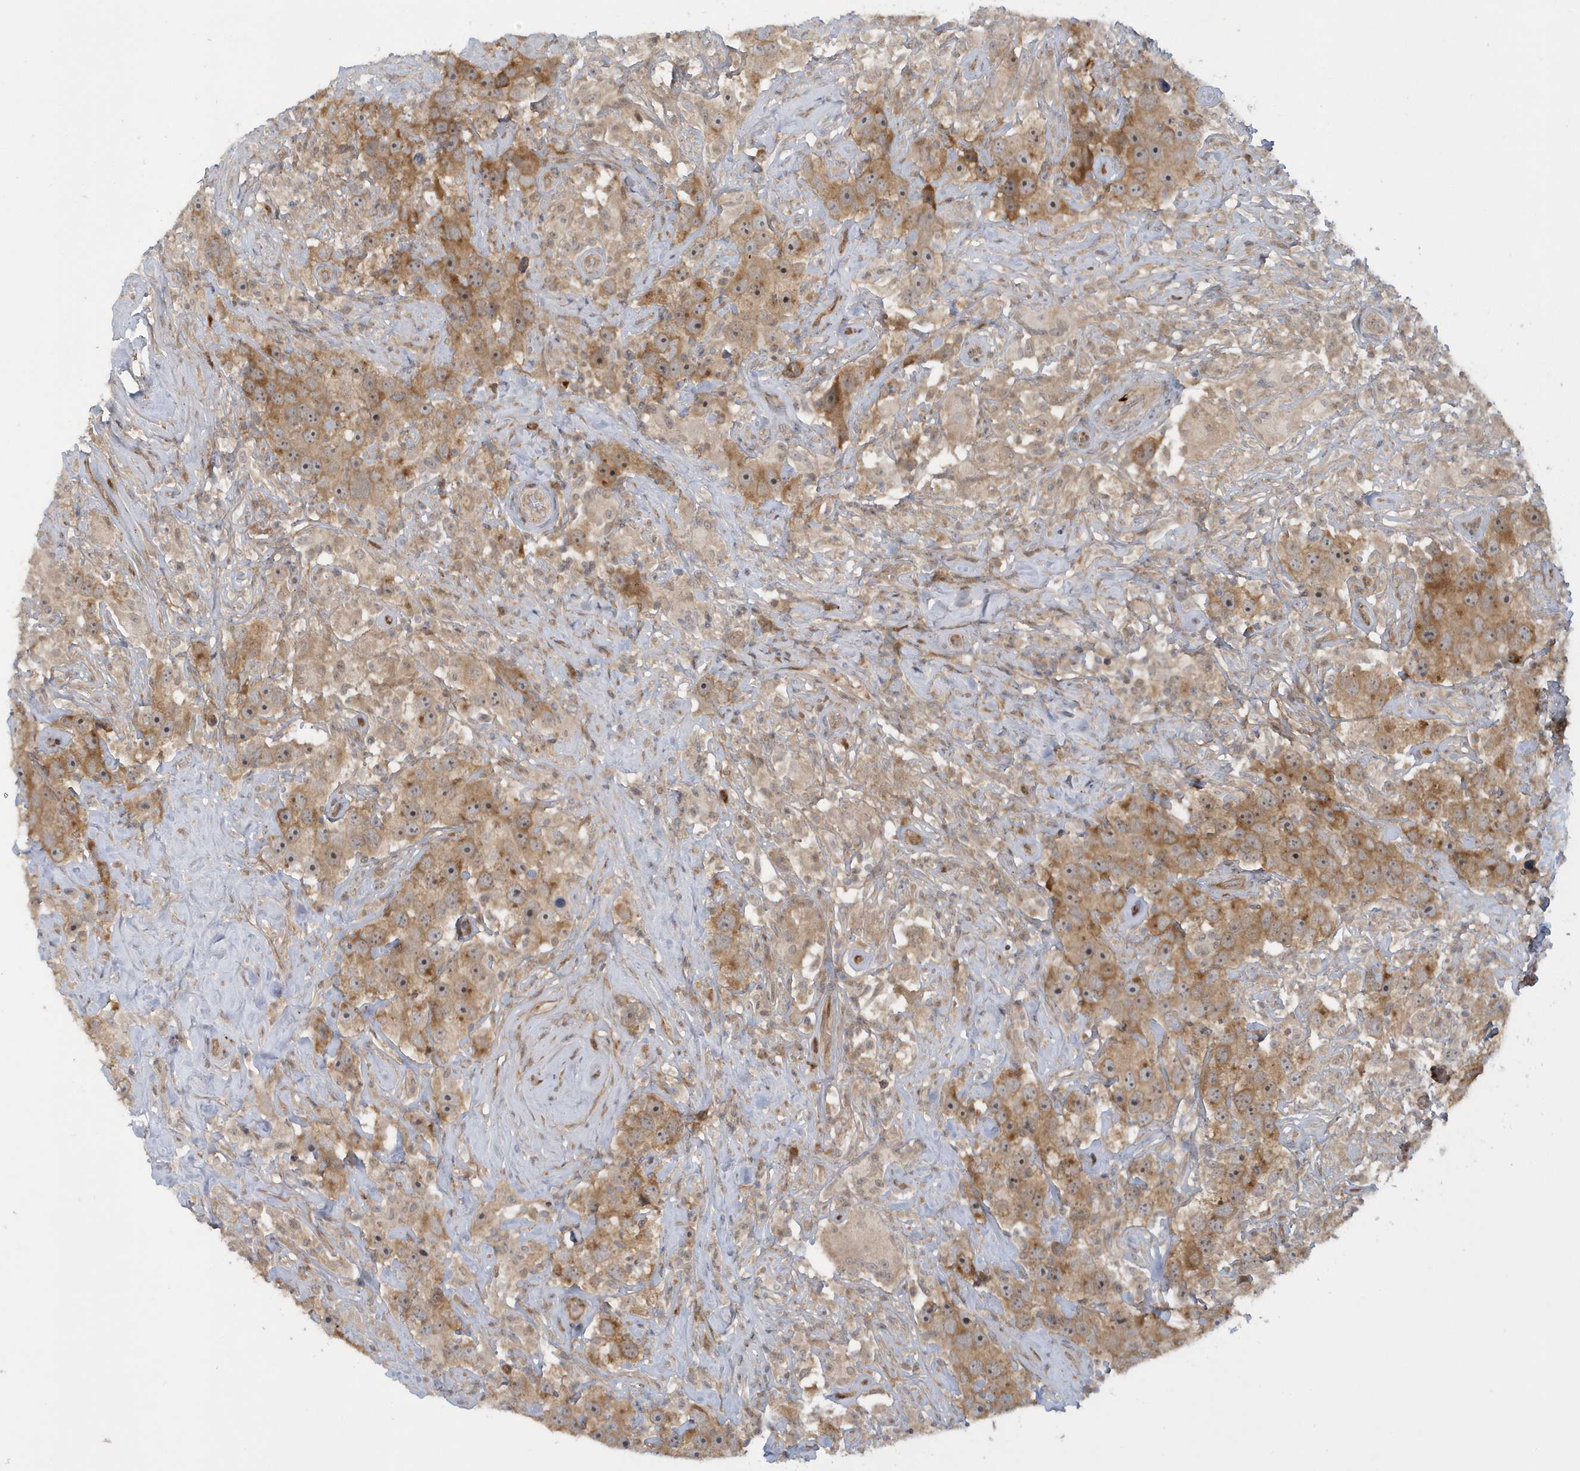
{"staining": {"intensity": "moderate", "quantity": "25%-75%", "location": "cytoplasmic/membranous"}, "tissue": "testis cancer", "cell_type": "Tumor cells", "image_type": "cancer", "snomed": [{"axis": "morphology", "description": "Seminoma, NOS"}, {"axis": "topography", "description": "Testis"}], "caption": "DAB immunohistochemical staining of human testis cancer (seminoma) displays moderate cytoplasmic/membranous protein expression in approximately 25%-75% of tumor cells. (Brightfield microscopy of DAB IHC at high magnification).", "gene": "ATG4A", "patient": {"sex": "male", "age": 49}}